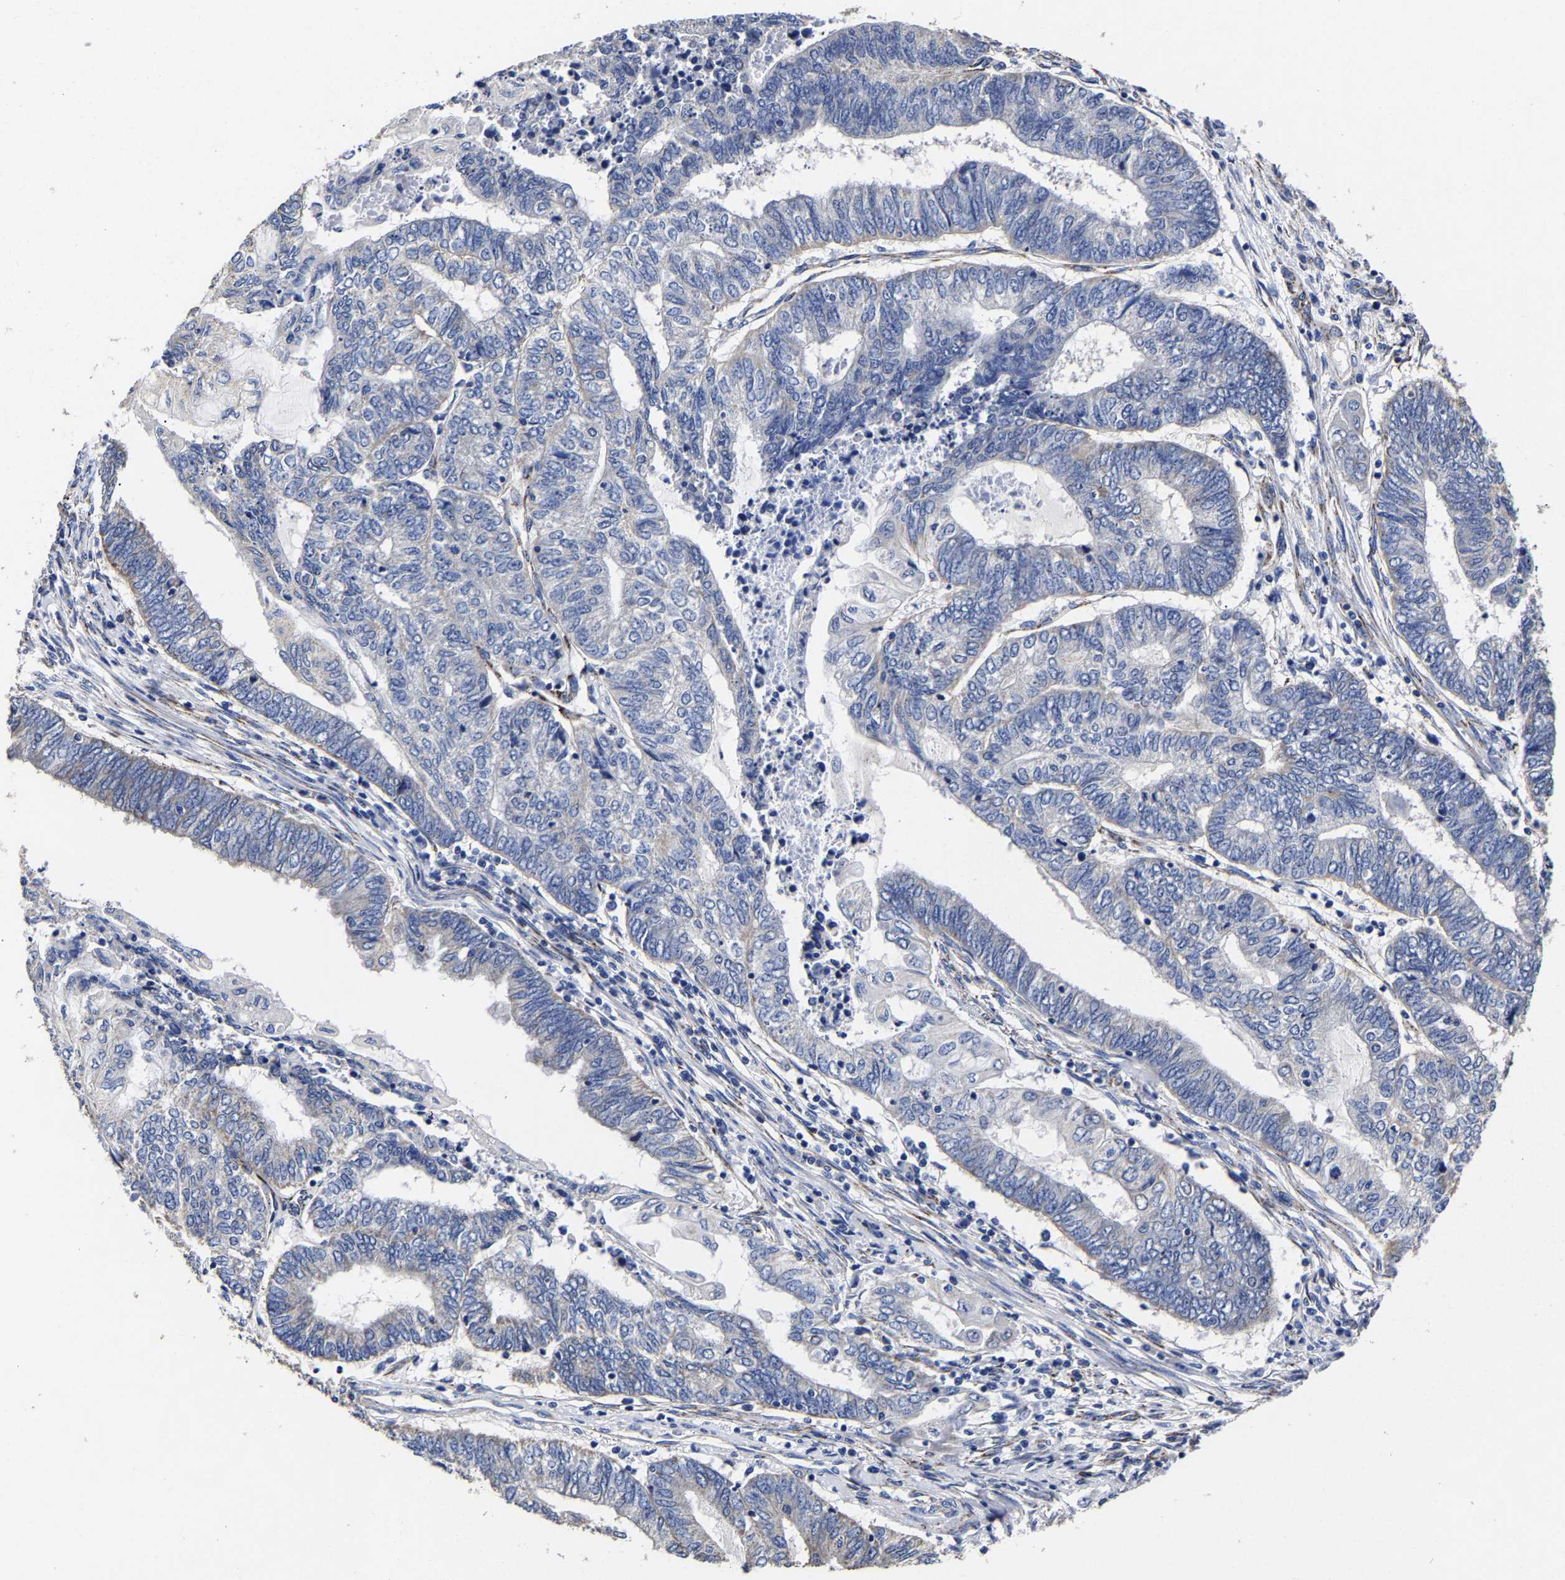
{"staining": {"intensity": "negative", "quantity": "none", "location": "none"}, "tissue": "endometrial cancer", "cell_type": "Tumor cells", "image_type": "cancer", "snomed": [{"axis": "morphology", "description": "Adenocarcinoma, NOS"}, {"axis": "topography", "description": "Uterus"}, {"axis": "topography", "description": "Endometrium"}], "caption": "This photomicrograph is of endometrial adenocarcinoma stained with immunohistochemistry to label a protein in brown with the nuclei are counter-stained blue. There is no staining in tumor cells. The staining is performed using DAB (3,3'-diaminobenzidine) brown chromogen with nuclei counter-stained in using hematoxylin.", "gene": "AASS", "patient": {"sex": "female", "age": 70}}